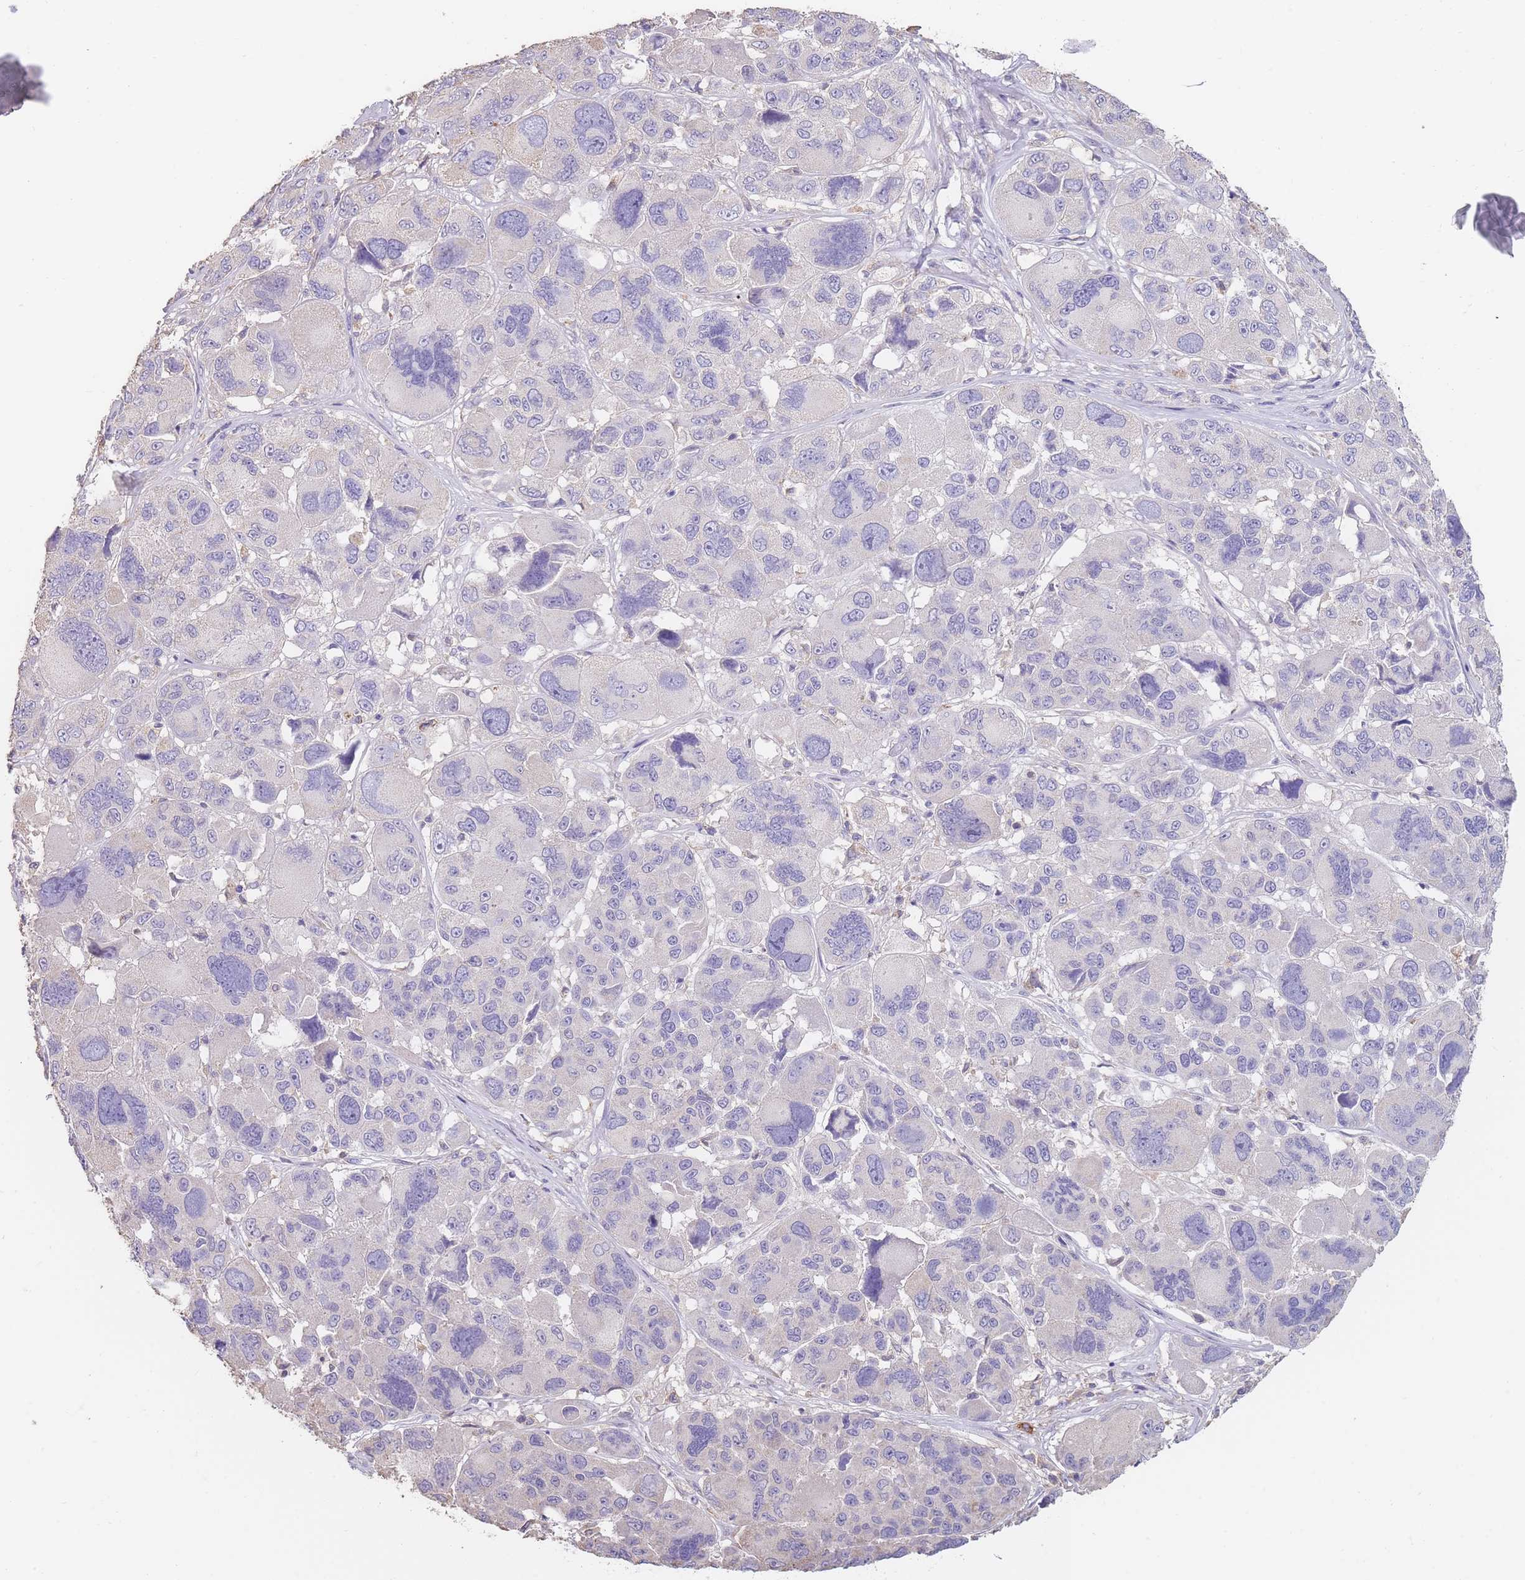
{"staining": {"intensity": "negative", "quantity": "none", "location": "none"}, "tissue": "melanoma", "cell_type": "Tumor cells", "image_type": "cancer", "snomed": [{"axis": "morphology", "description": "Malignant melanoma, NOS"}, {"axis": "topography", "description": "Skin"}], "caption": "Melanoma stained for a protein using IHC shows no expression tumor cells.", "gene": "CLEC12A", "patient": {"sex": "female", "age": 66}}